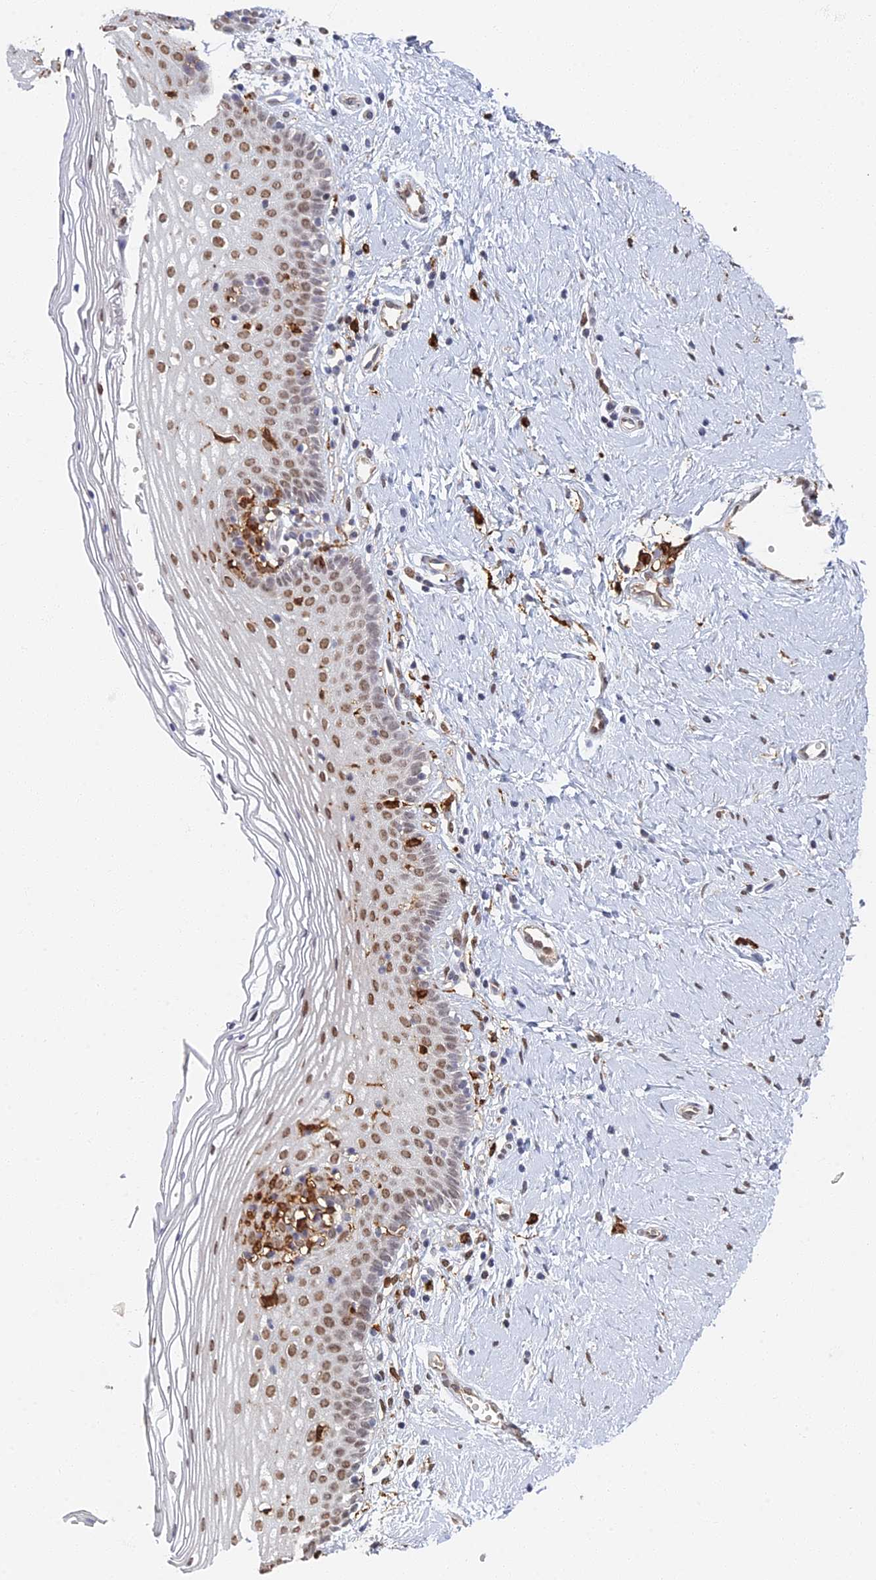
{"staining": {"intensity": "moderate", "quantity": "25%-75%", "location": "nuclear"}, "tissue": "vagina", "cell_type": "Squamous epithelial cells", "image_type": "normal", "snomed": [{"axis": "morphology", "description": "Normal tissue, NOS"}, {"axis": "topography", "description": "Vagina"}], "caption": "Moderate nuclear staining for a protein is appreciated in approximately 25%-75% of squamous epithelial cells of unremarkable vagina using immunohistochemistry (IHC).", "gene": "GPATCH1", "patient": {"sex": "female", "age": 32}}